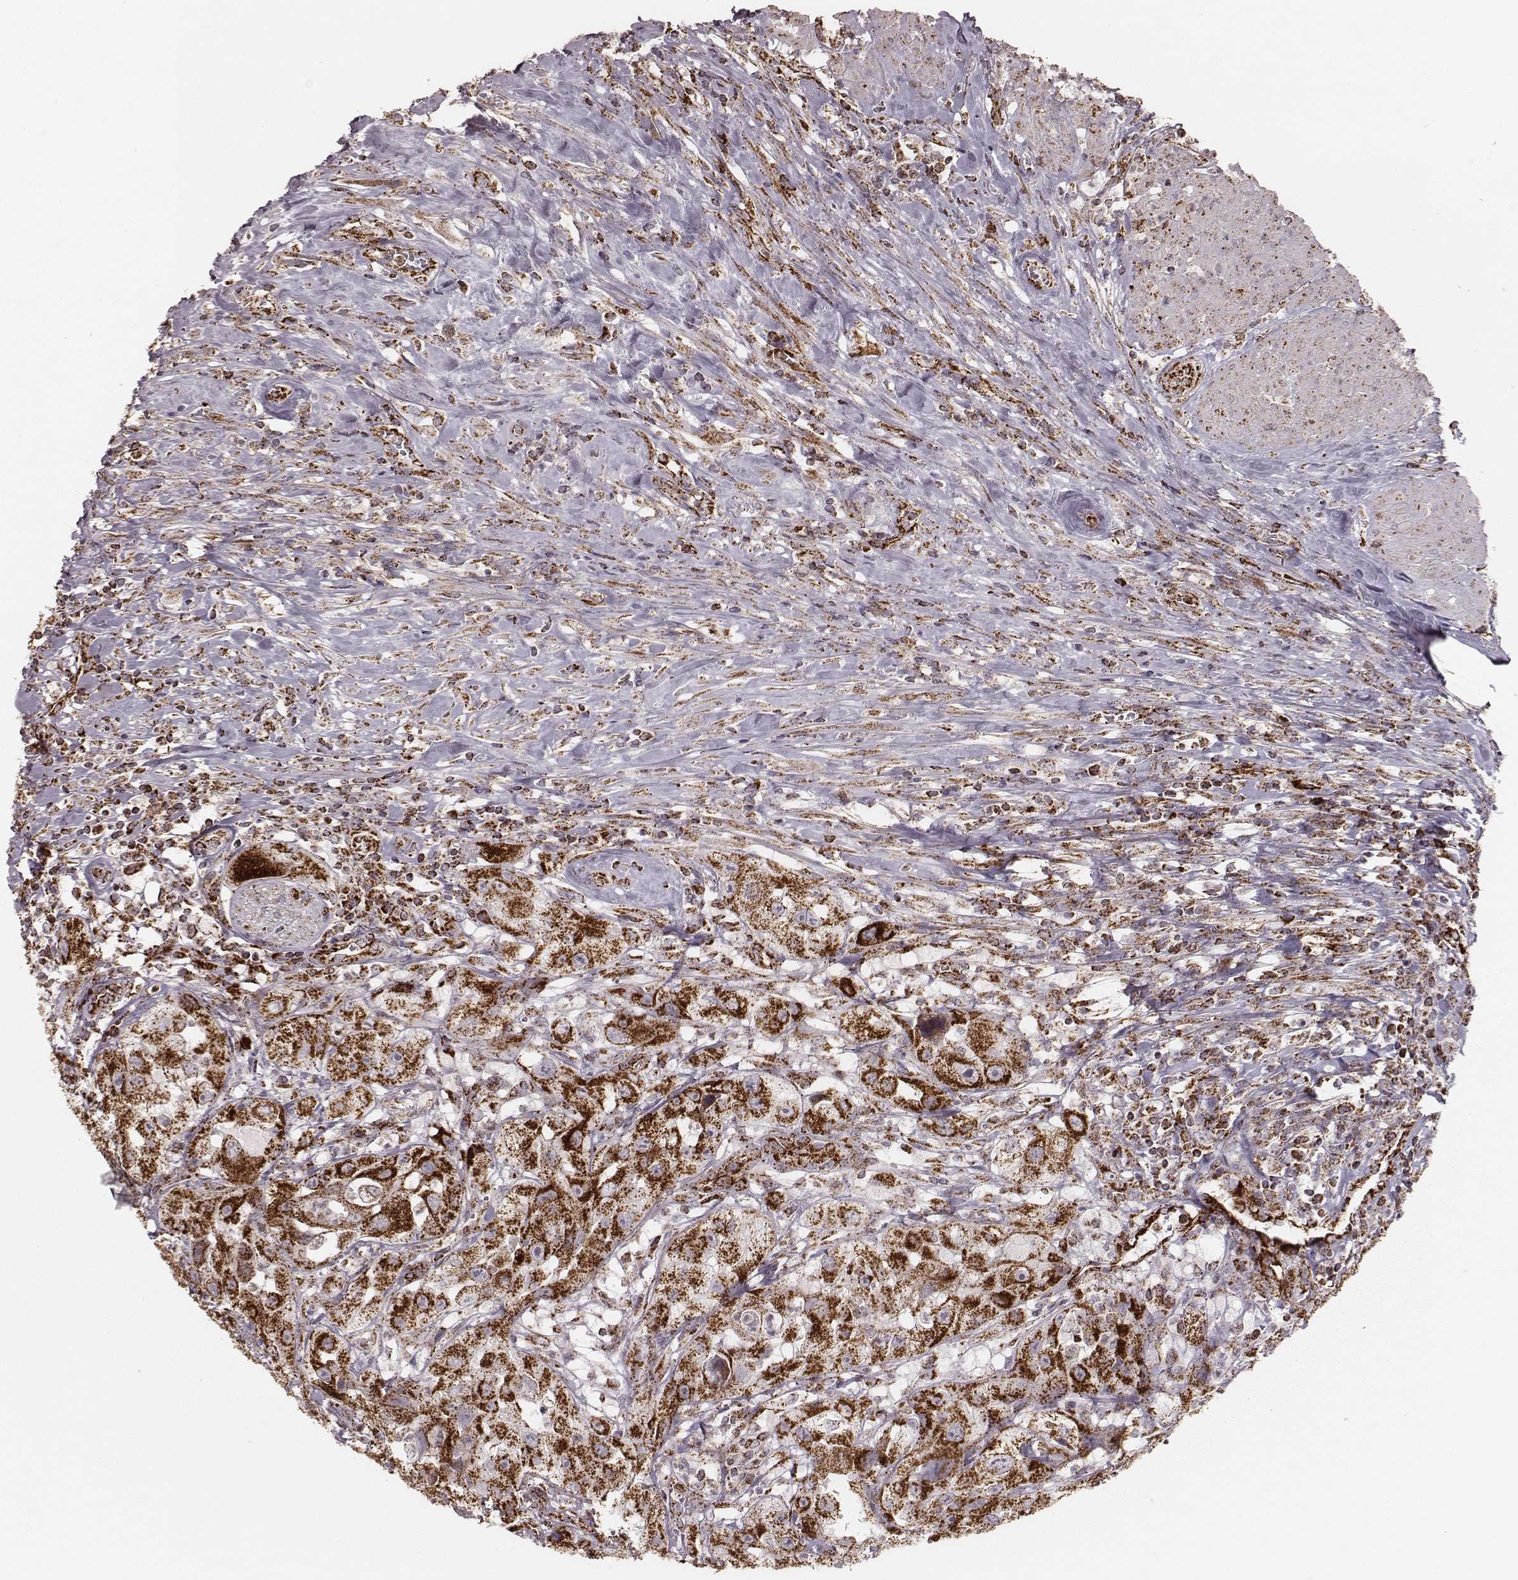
{"staining": {"intensity": "strong", "quantity": ">75%", "location": "cytoplasmic/membranous"}, "tissue": "urothelial cancer", "cell_type": "Tumor cells", "image_type": "cancer", "snomed": [{"axis": "morphology", "description": "Urothelial carcinoma, High grade"}, {"axis": "topography", "description": "Urinary bladder"}], "caption": "High-grade urothelial carcinoma stained with a protein marker displays strong staining in tumor cells.", "gene": "TUFM", "patient": {"sex": "male", "age": 79}}